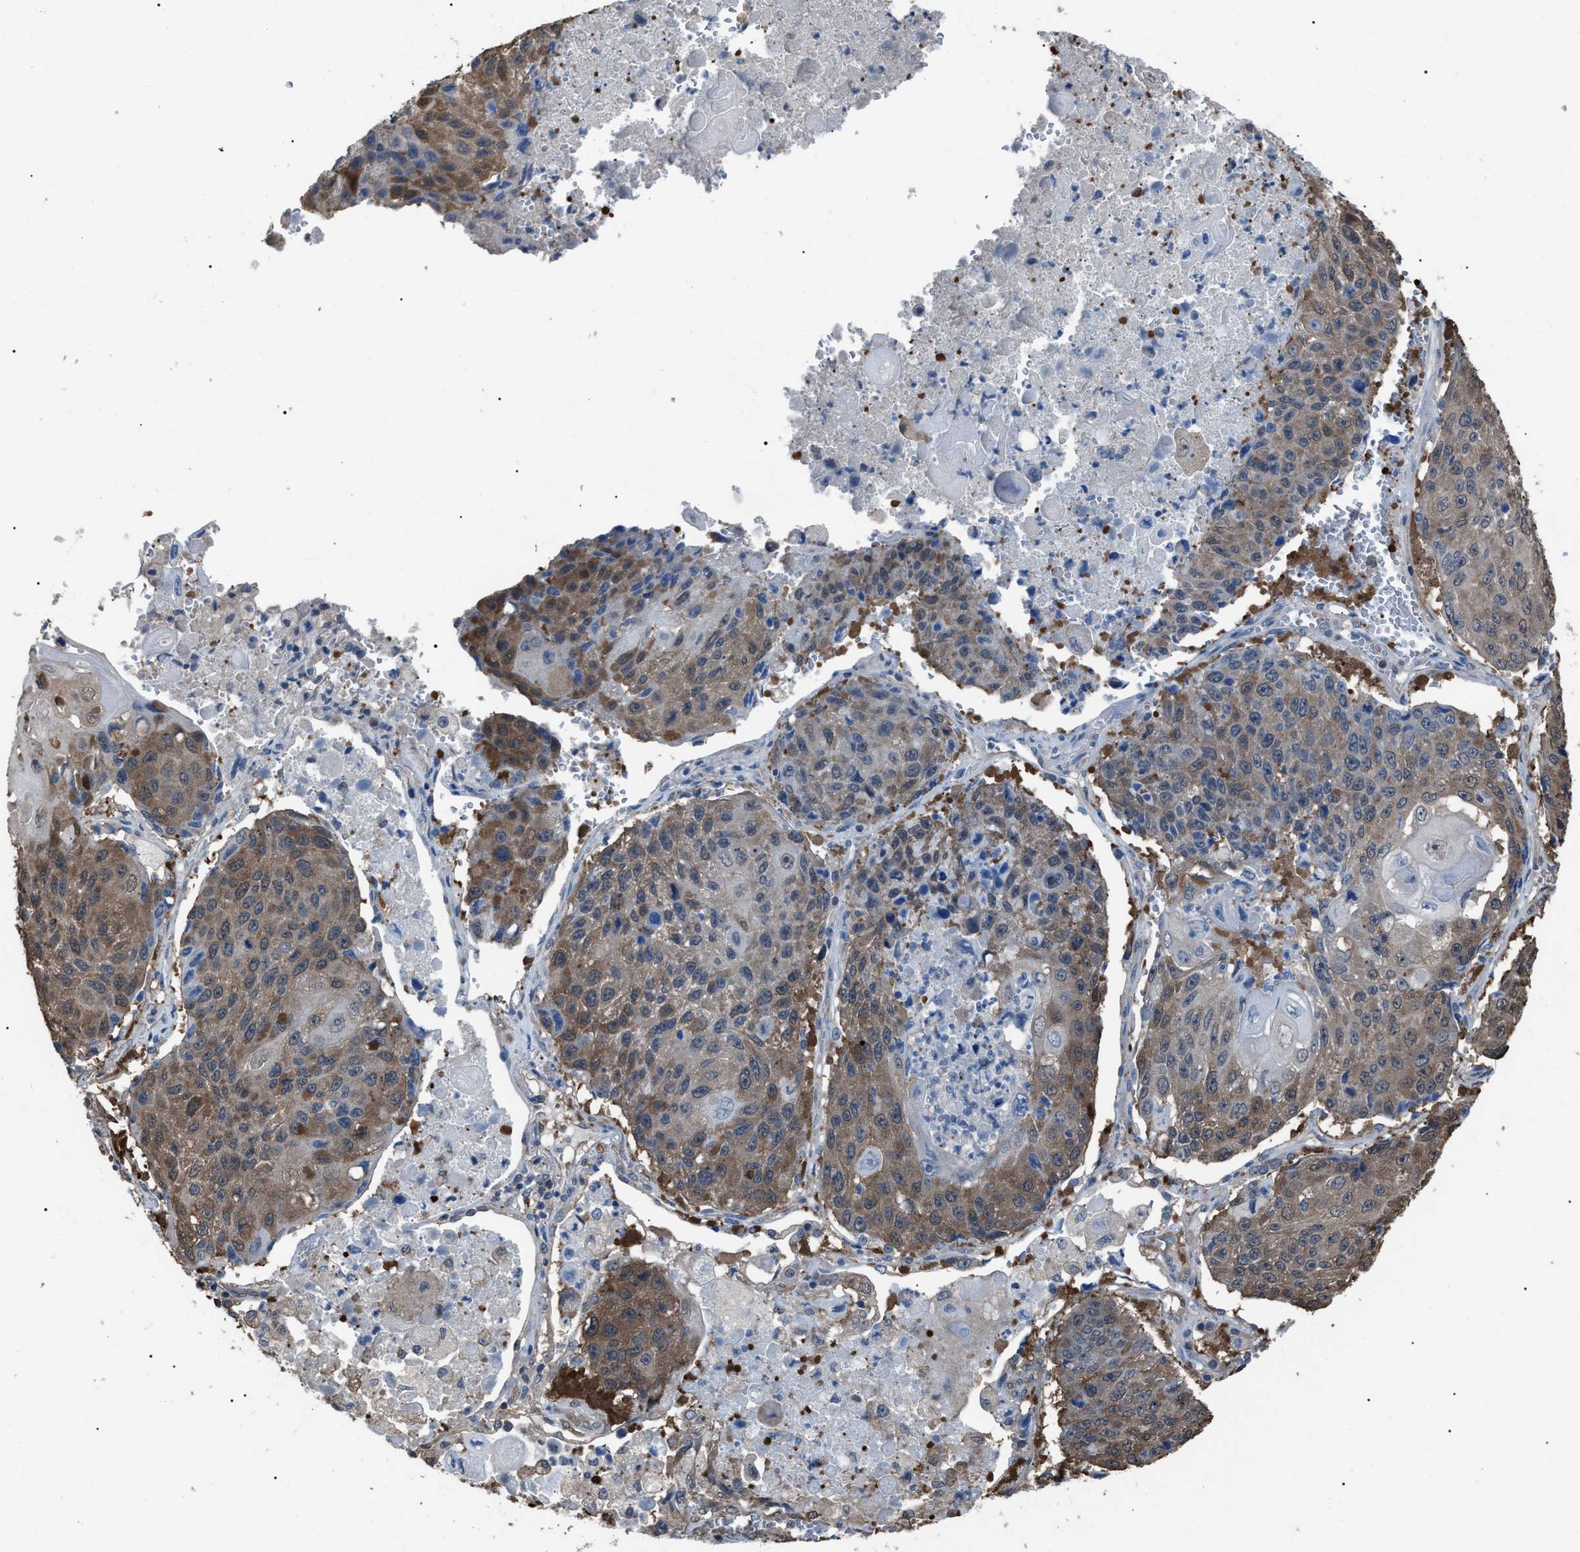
{"staining": {"intensity": "weak", "quantity": ">75%", "location": "cytoplasmic/membranous"}, "tissue": "lung cancer", "cell_type": "Tumor cells", "image_type": "cancer", "snomed": [{"axis": "morphology", "description": "Squamous cell carcinoma, NOS"}, {"axis": "topography", "description": "Lung"}], "caption": "DAB (3,3'-diaminobenzidine) immunohistochemical staining of squamous cell carcinoma (lung) shows weak cytoplasmic/membranous protein positivity in approximately >75% of tumor cells.", "gene": "PDCD5", "patient": {"sex": "male", "age": 61}}